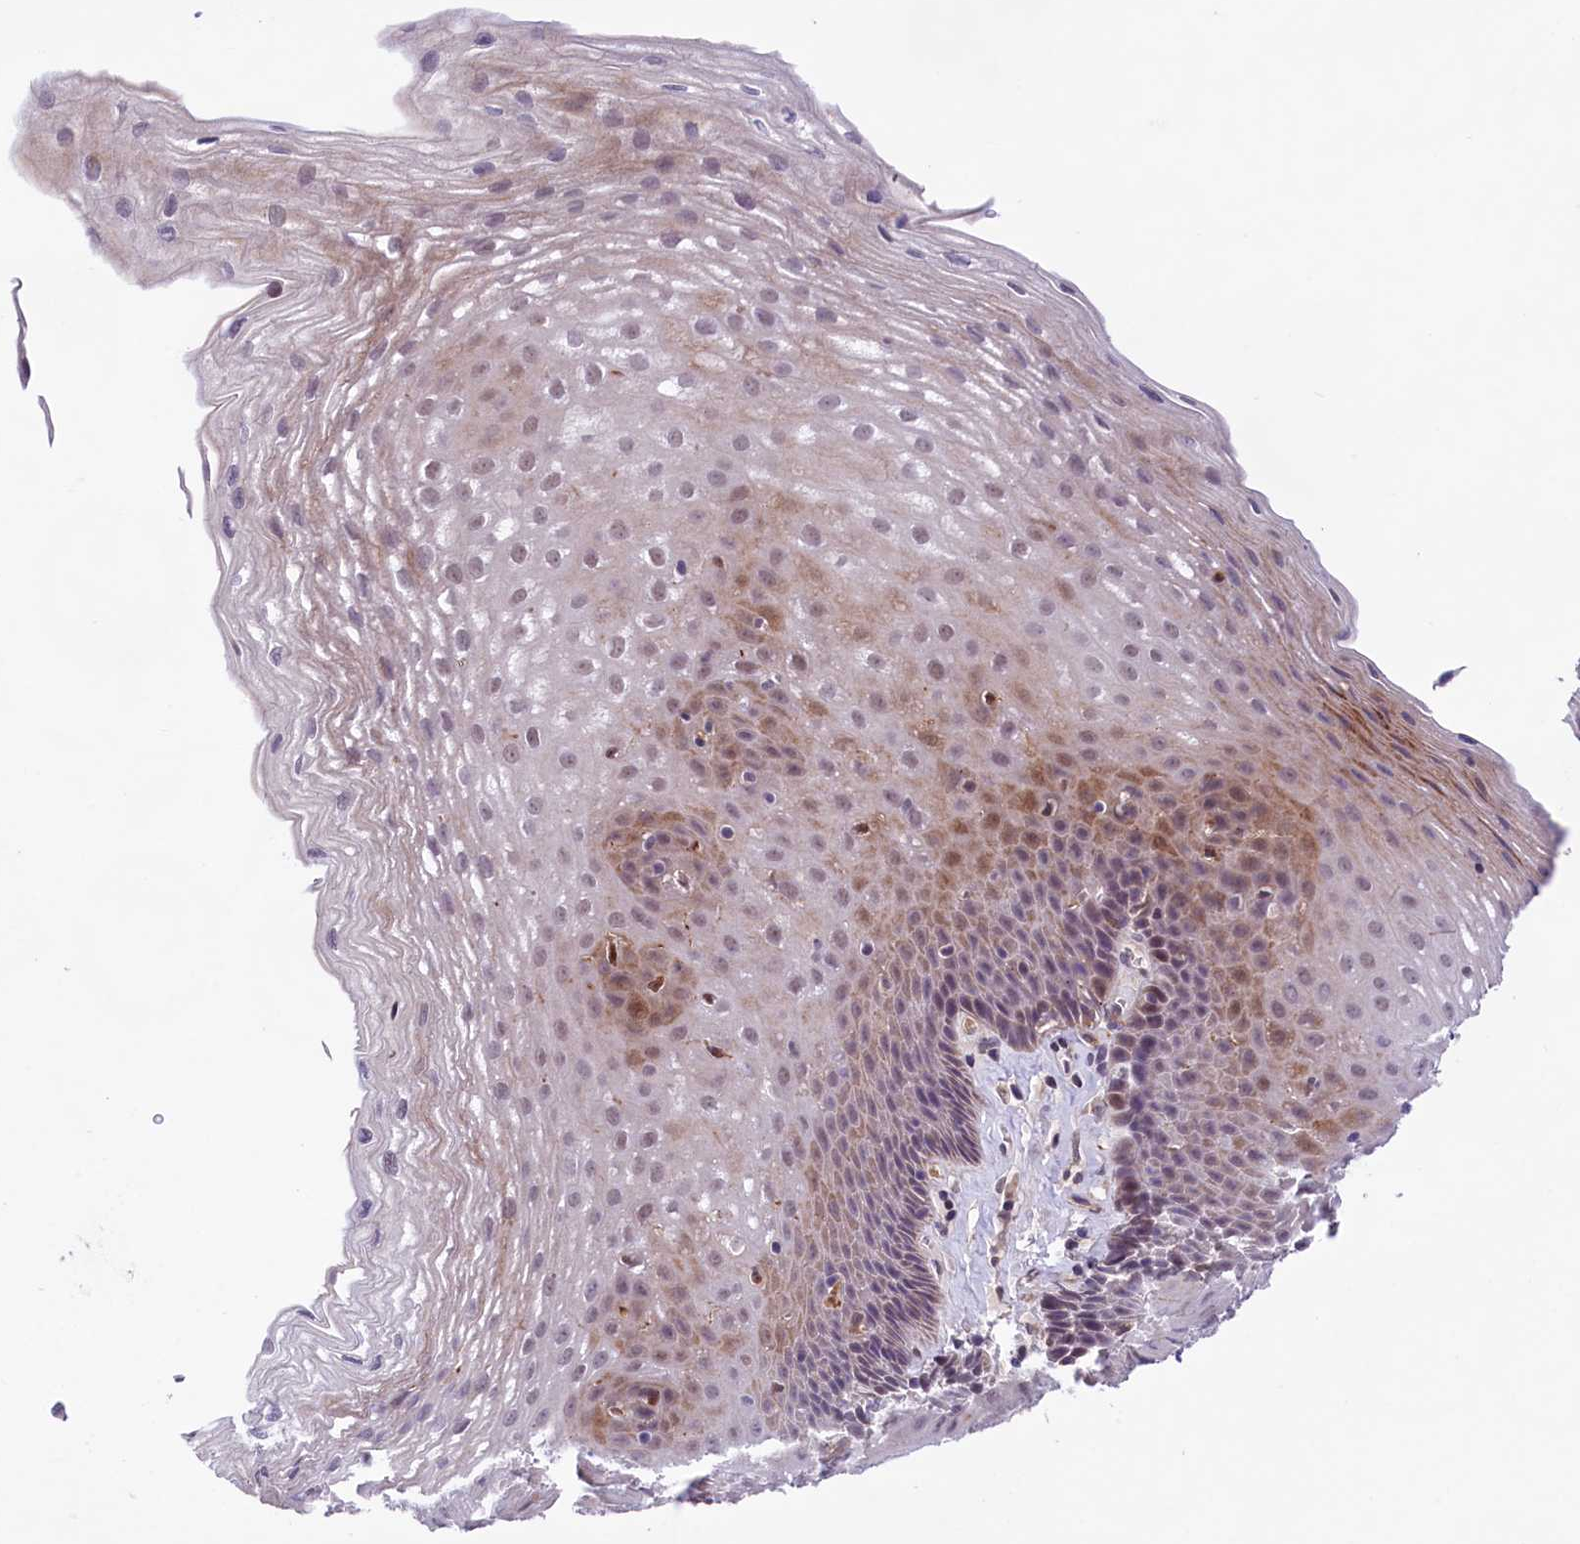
{"staining": {"intensity": "moderate", "quantity": "<25%", "location": "cytoplasmic/membranous,nuclear"}, "tissue": "esophagus", "cell_type": "Squamous epithelial cells", "image_type": "normal", "snomed": [{"axis": "morphology", "description": "Normal tissue, NOS"}, {"axis": "topography", "description": "Esophagus"}], "caption": "Squamous epithelial cells exhibit low levels of moderate cytoplasmic/membranous,nuclear staining in approximately <25% of cells in benign esophagus. Using DAB (3,3'-diaminobenzidine) (brown) and hematoxylin (blue) stains, captured at high magnification using brightfield microscopy.", "gene": "FBXO45", "patient": {"sex": "female", "age": 66}}